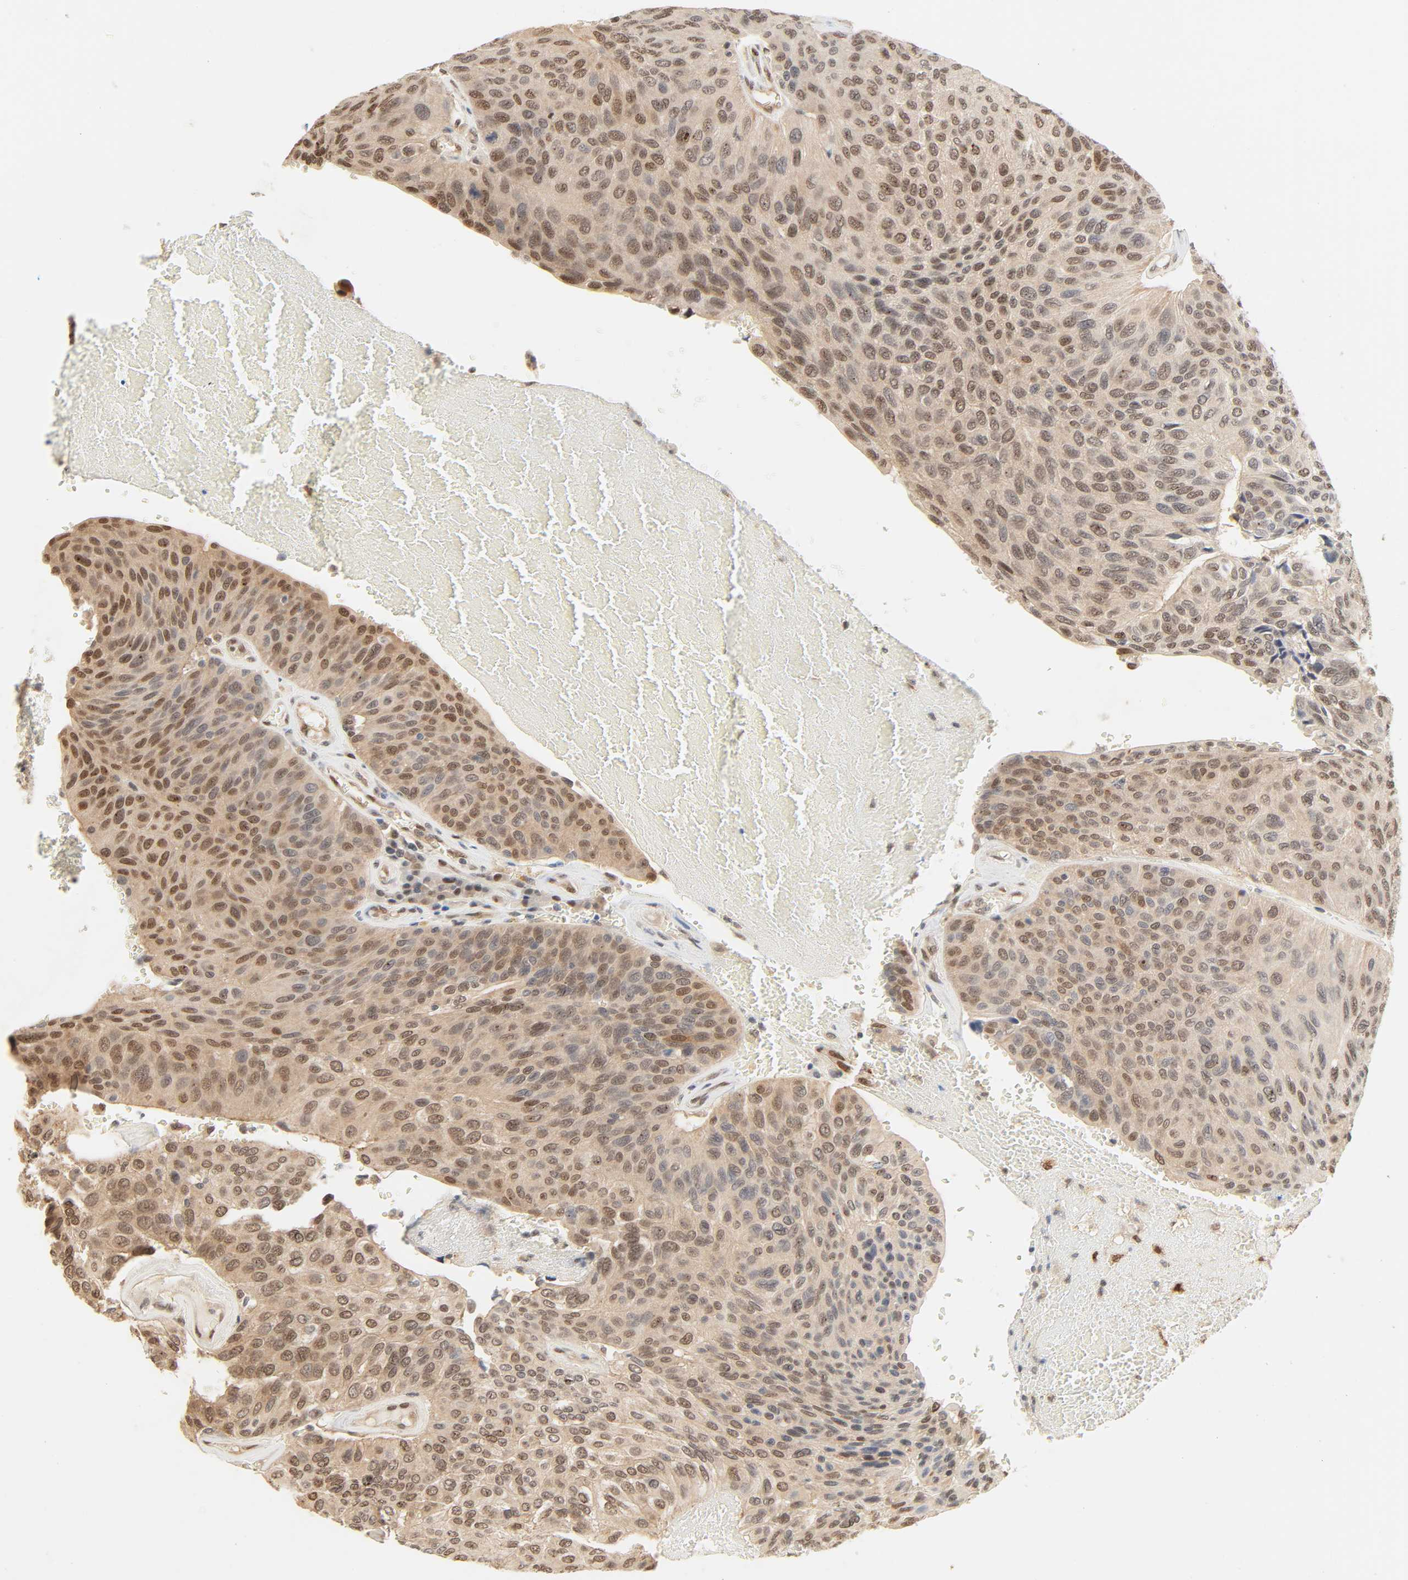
{"staining": {"intensity": "moderate", "quantity": "25%-75%", "location": "cytoplasmic/membranous,nuclear"}, "tissue": "urothelial cancer", "cell_type": "Tumor cells", "image_type": "cancer", "snomed": [{"axis": "morphology", "description": "Urothelial carcinoma, High grade"}, {"axis": "topography", "description": "Urinary bladder"}], "caption": "The micrograph reveals a brown stain indicating the presence of a protein in the cytoplasmic/membranous and nuclear of tumor cells in urothelial cancer.", "gene": "UBC", "patient": {"sex": "male", "age": 66}}